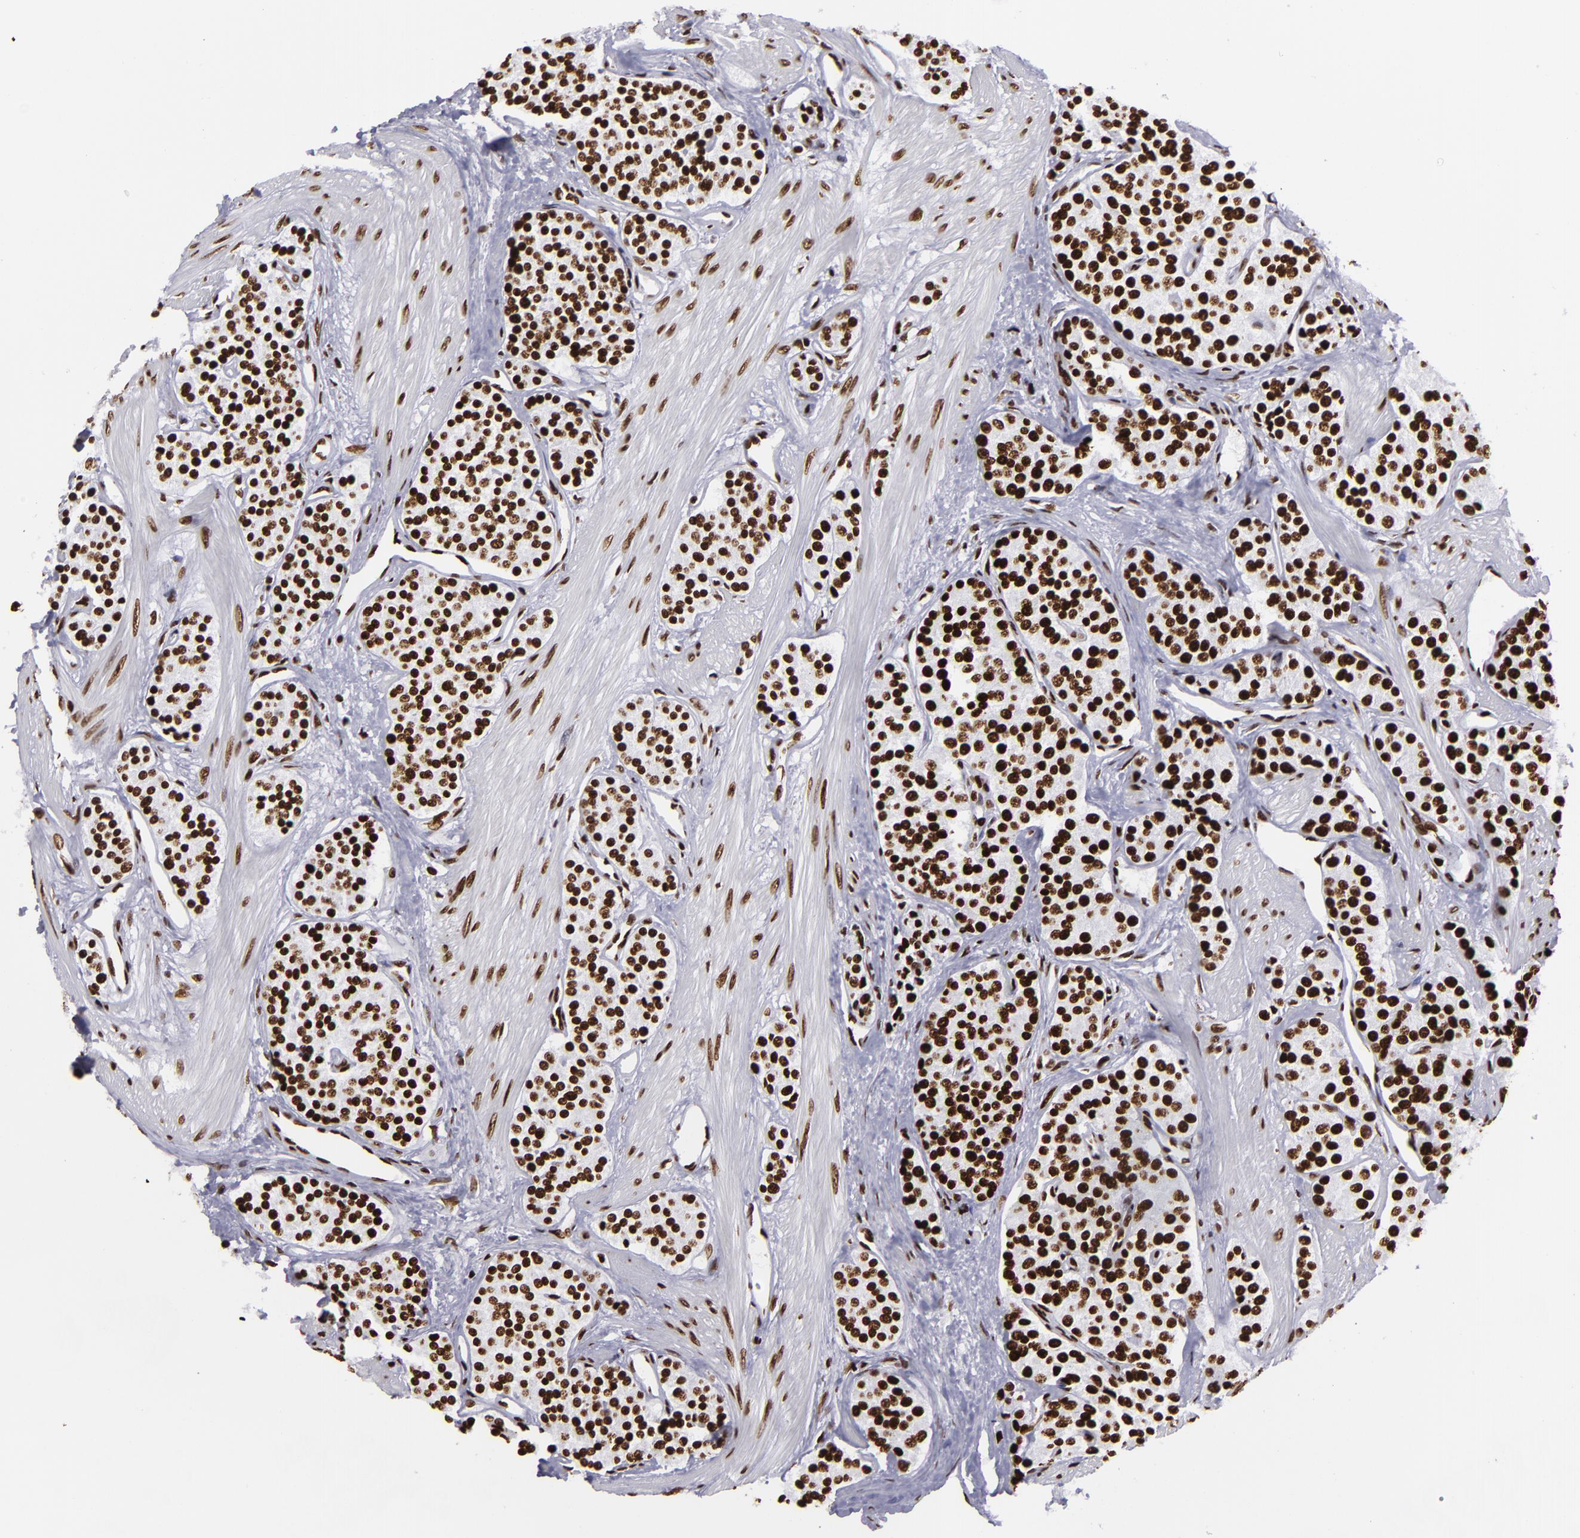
{"staining": {"intensity": "strong", "quantity": ">75%", "location": "nuclear"}, "tissue": "carcinoid", "cell_type": "Tumor cells", "image_type": "cancer", "snomed": [{"axis": "morphology", "description": "Carcinoid, malignant, NOS"}, {"axis": "topography", "description": "Stomach"}], "caption": "Human carcinoid (malignant) stained for a protein (brown) demonstrates strong nuclear positive expression in approximately >75% of tumor cells.", "gene": "SAFB", "patient": {"sex": "female", "age": 76}}